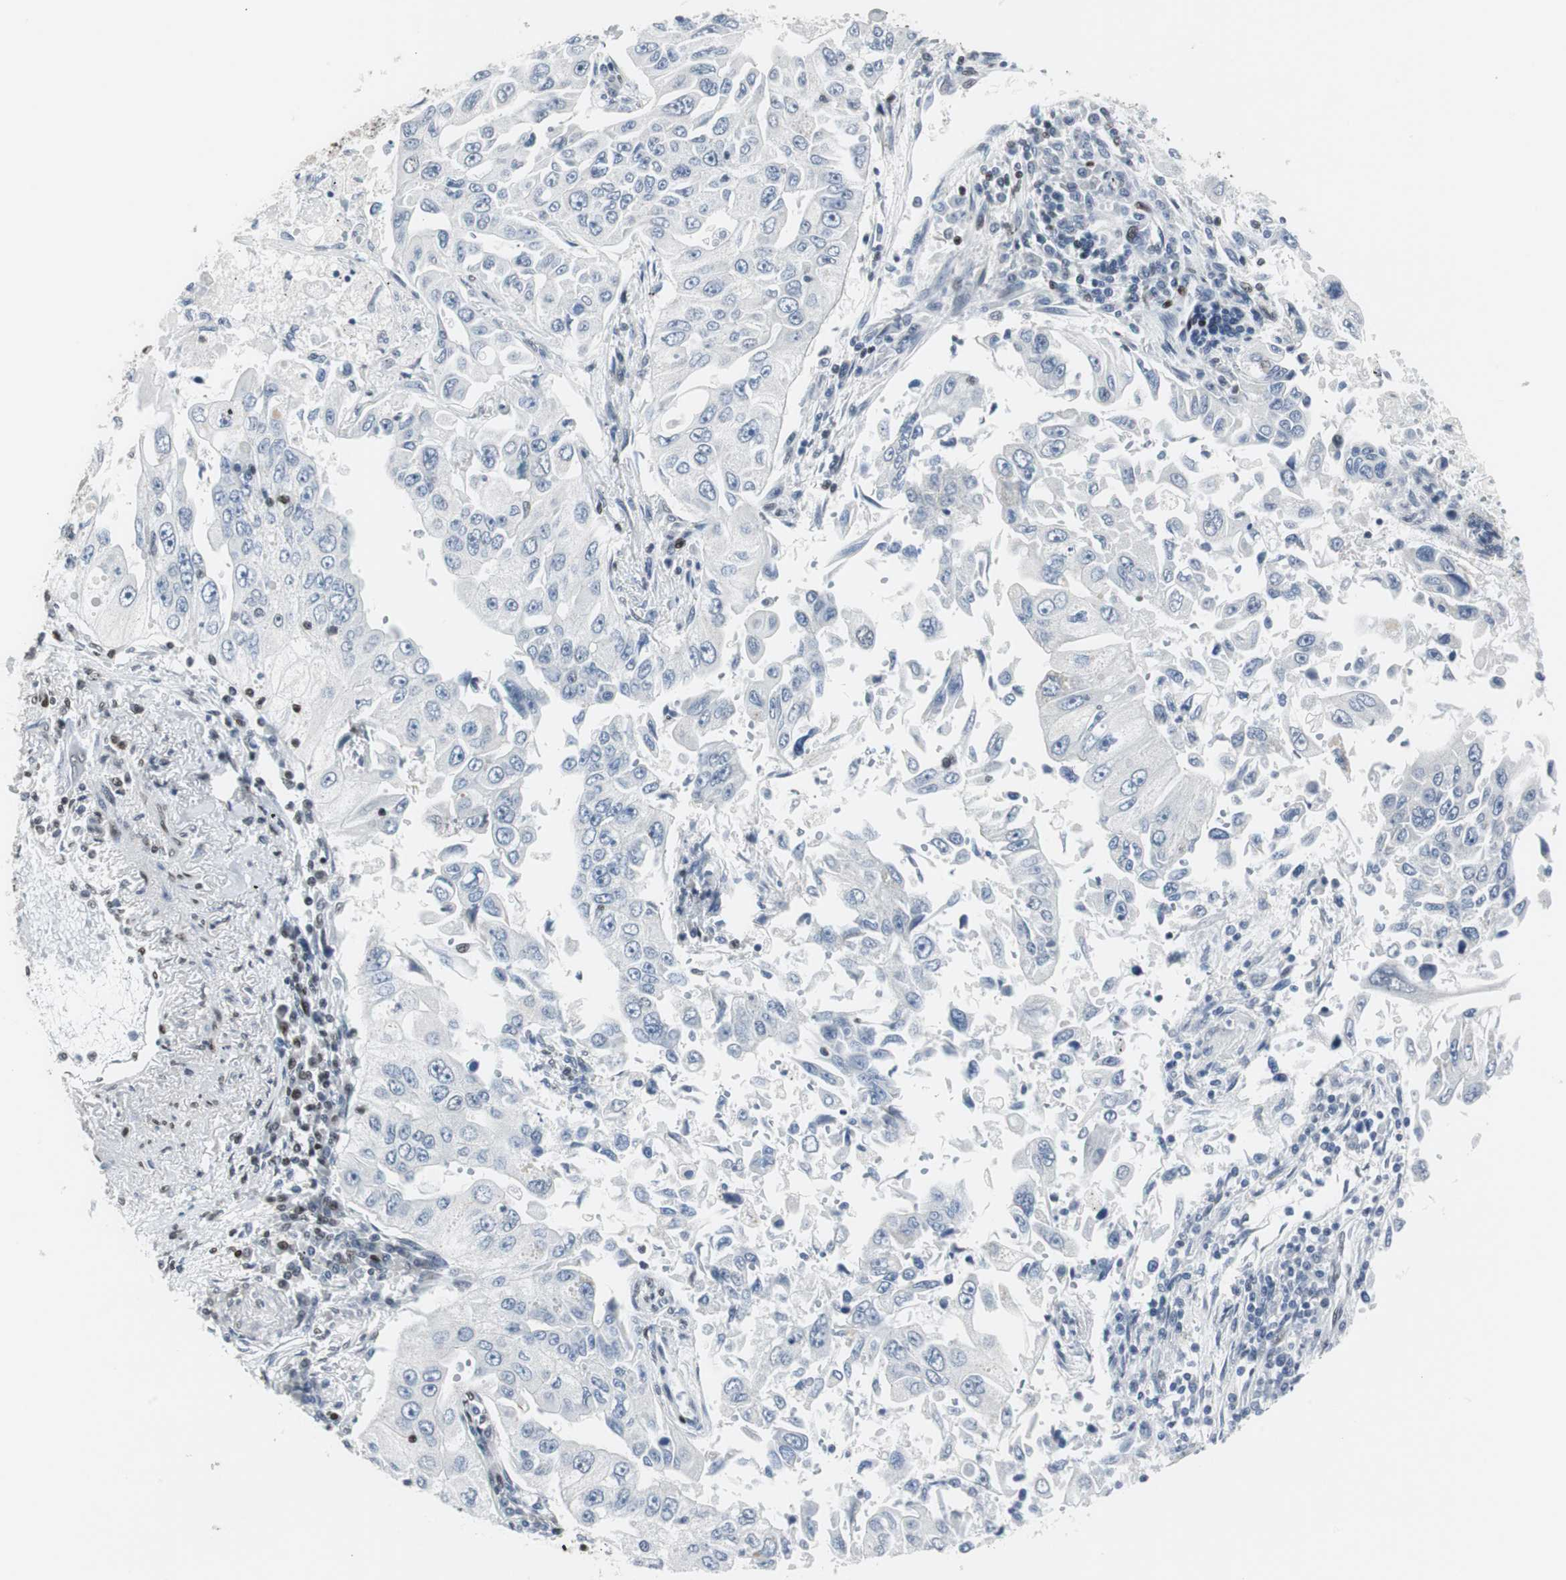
{"staining": {"intensity": "negative", "quantity": "none", "location": "none"}, "tissue": "lung cancer", "cell_type": "Tumor cells", "image_type": "cancer", "snomed": [{"axis": "morphology", "description": "Adenocarcinoma, NOS"}, {"axis": "topography", "description": "Lung"}], "caption": "Tumor cells are negative for protein expression in human lung cancer (adenocarcinoma).", "gene": "MEF2D", "patient": {"sex": "male", "age": 84}}